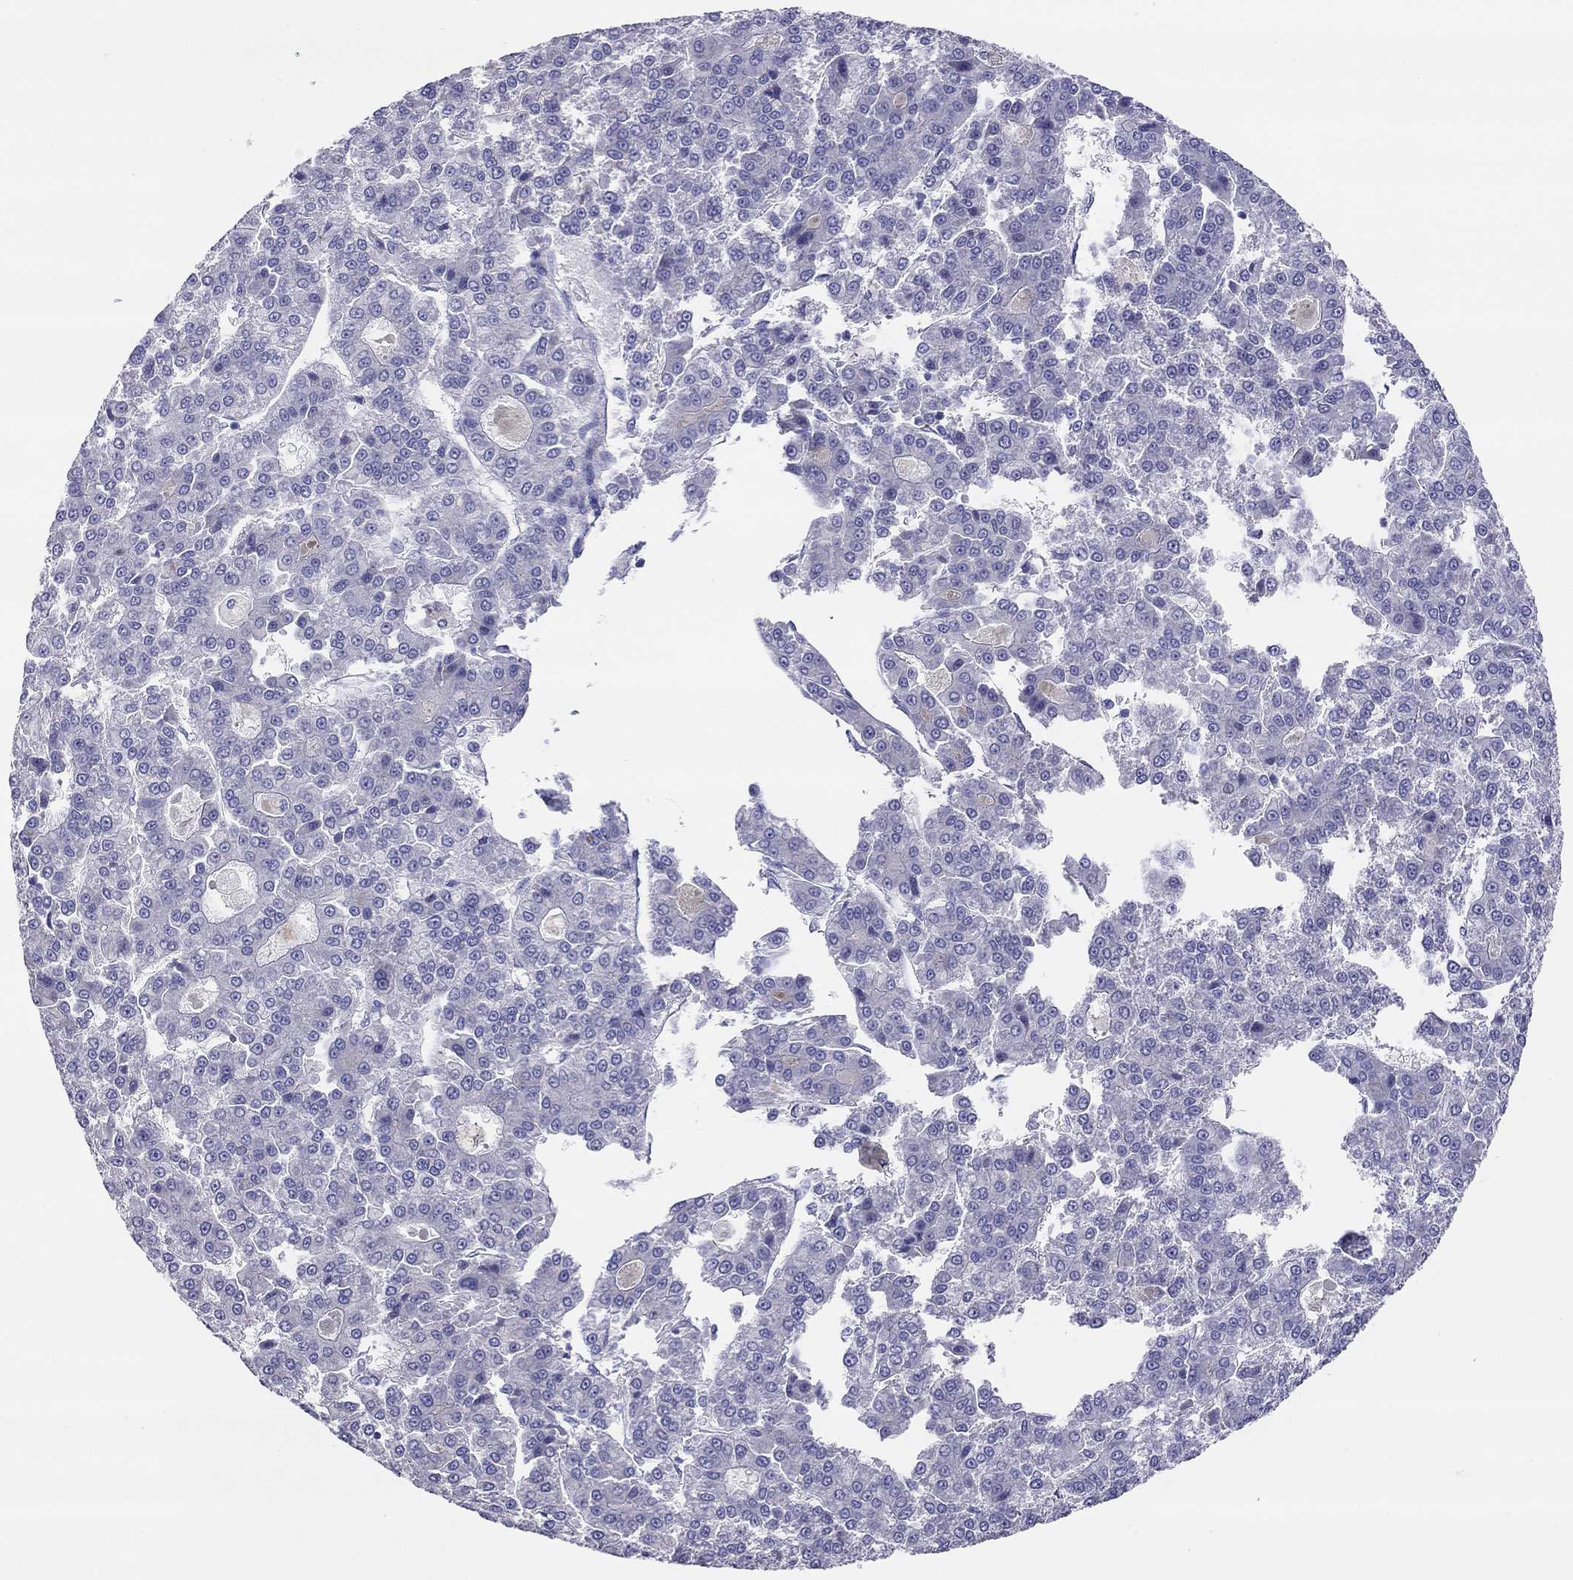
{"staining": {"intensity": "negative", "quantity": "none", "location": "none"}, "tissue": "liver cancer", "cell_type": "Tumor cells", "image_type": "cancer", "snomed": [{"axis": "morphology", "description": "Carcinoma, Hepatocellular, NOS"}, {"axis": "topography", "description": "Liver"}], "caption": "IHC histopathology image of neoplastic tissue: liver cancer stained with DAB shows no significant protein positivity in tumor cells.", "gene": "MGAT4C", "patient": {"sex": "male", "age": 70}}